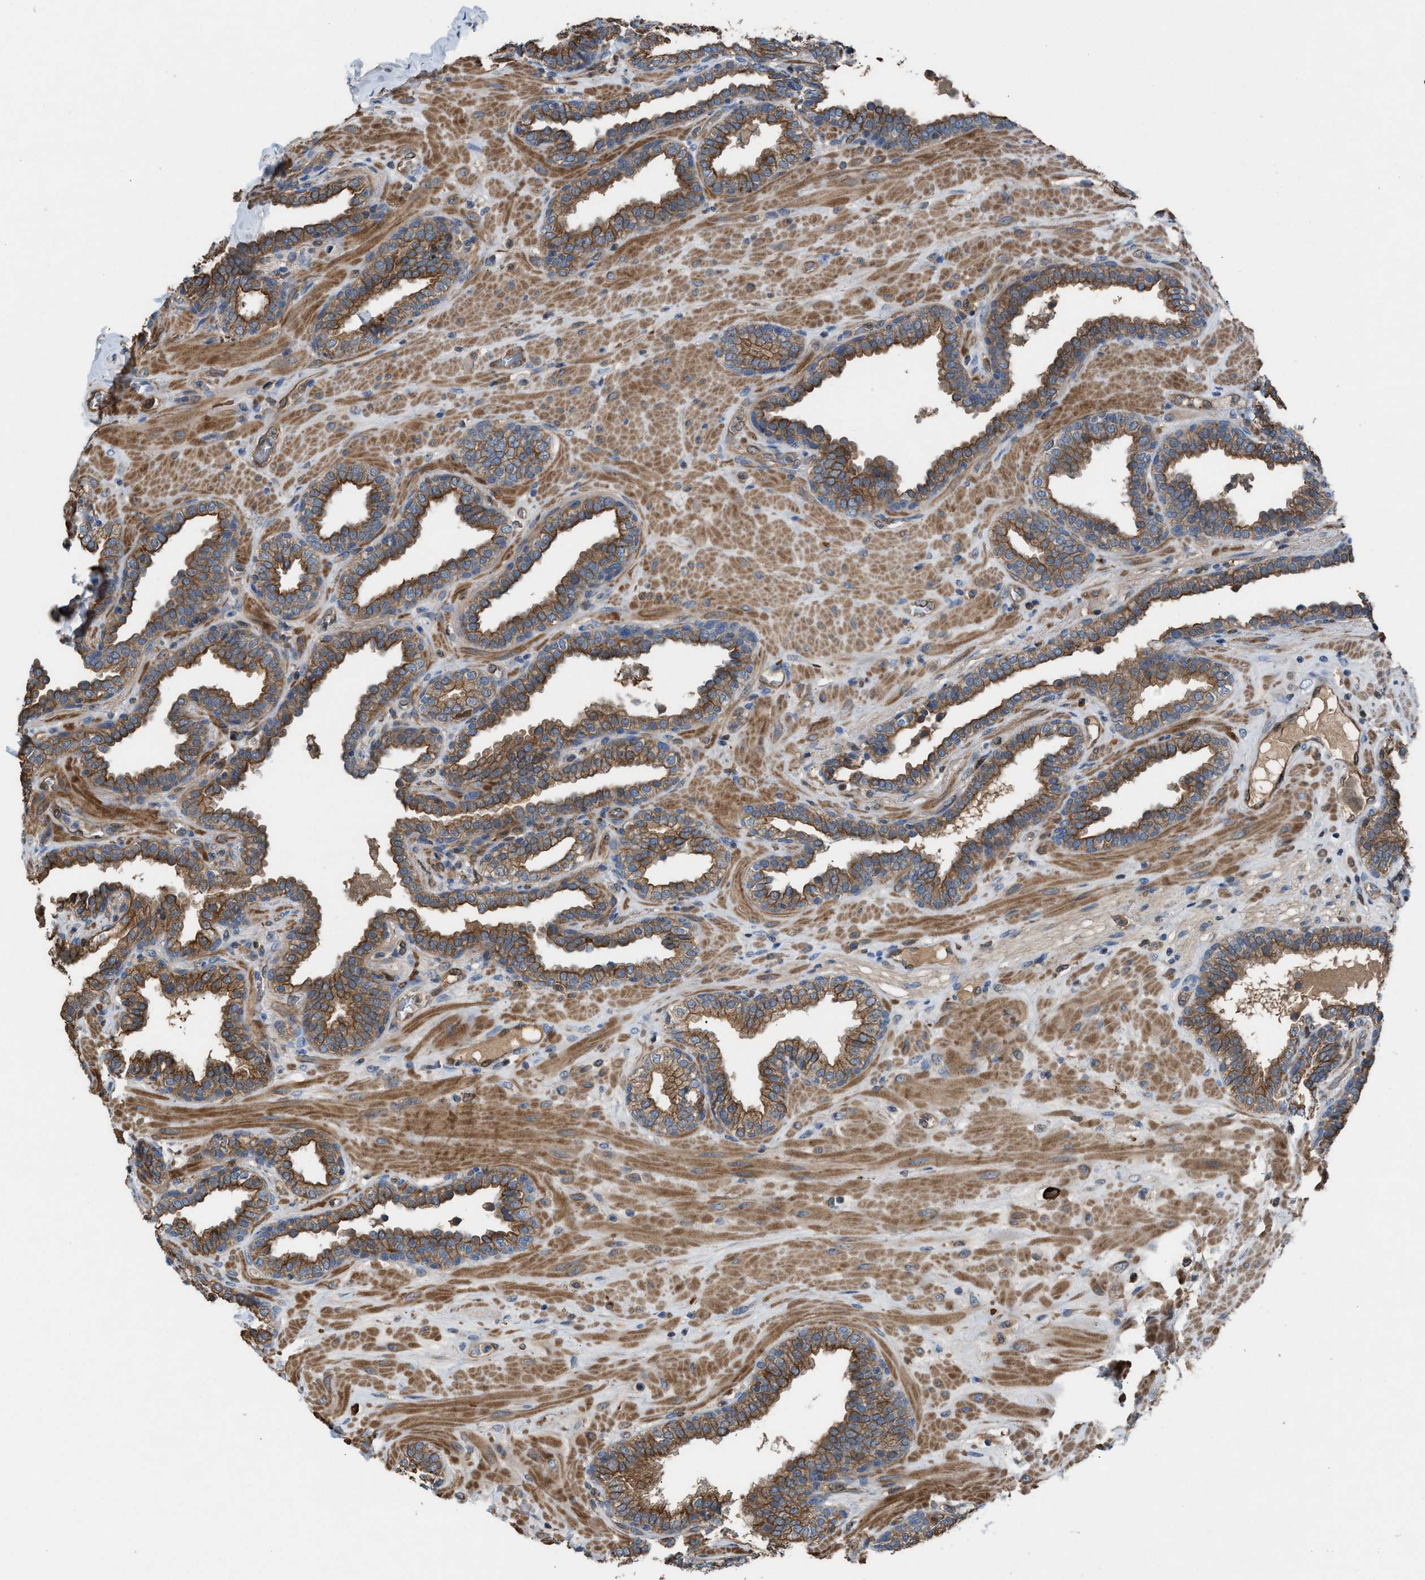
{"staining": {"intensity": "moderate", "quantity": ">75%", "location": "cytoplasmic/membranous"}, "tissue": "prostate", "cell_type": "Glandular cells", "image_type": "normal", "snomed": [{"axis": "morphology", "description": "Normal tissue, NOS"}, {"axis": "topography", "description": "Prostate"}], "caption": "Immunohistochemical staining of benign prostate displays moderate cytoplasmic/membranous protein expression in approximately >75% of glandular cells. Immunohistochemistry (ihc) stains the protein of interest in brown and the nuclei are stained blue.", "gene": "TPK1", "patient": {"sex": "male", "age": 51}}